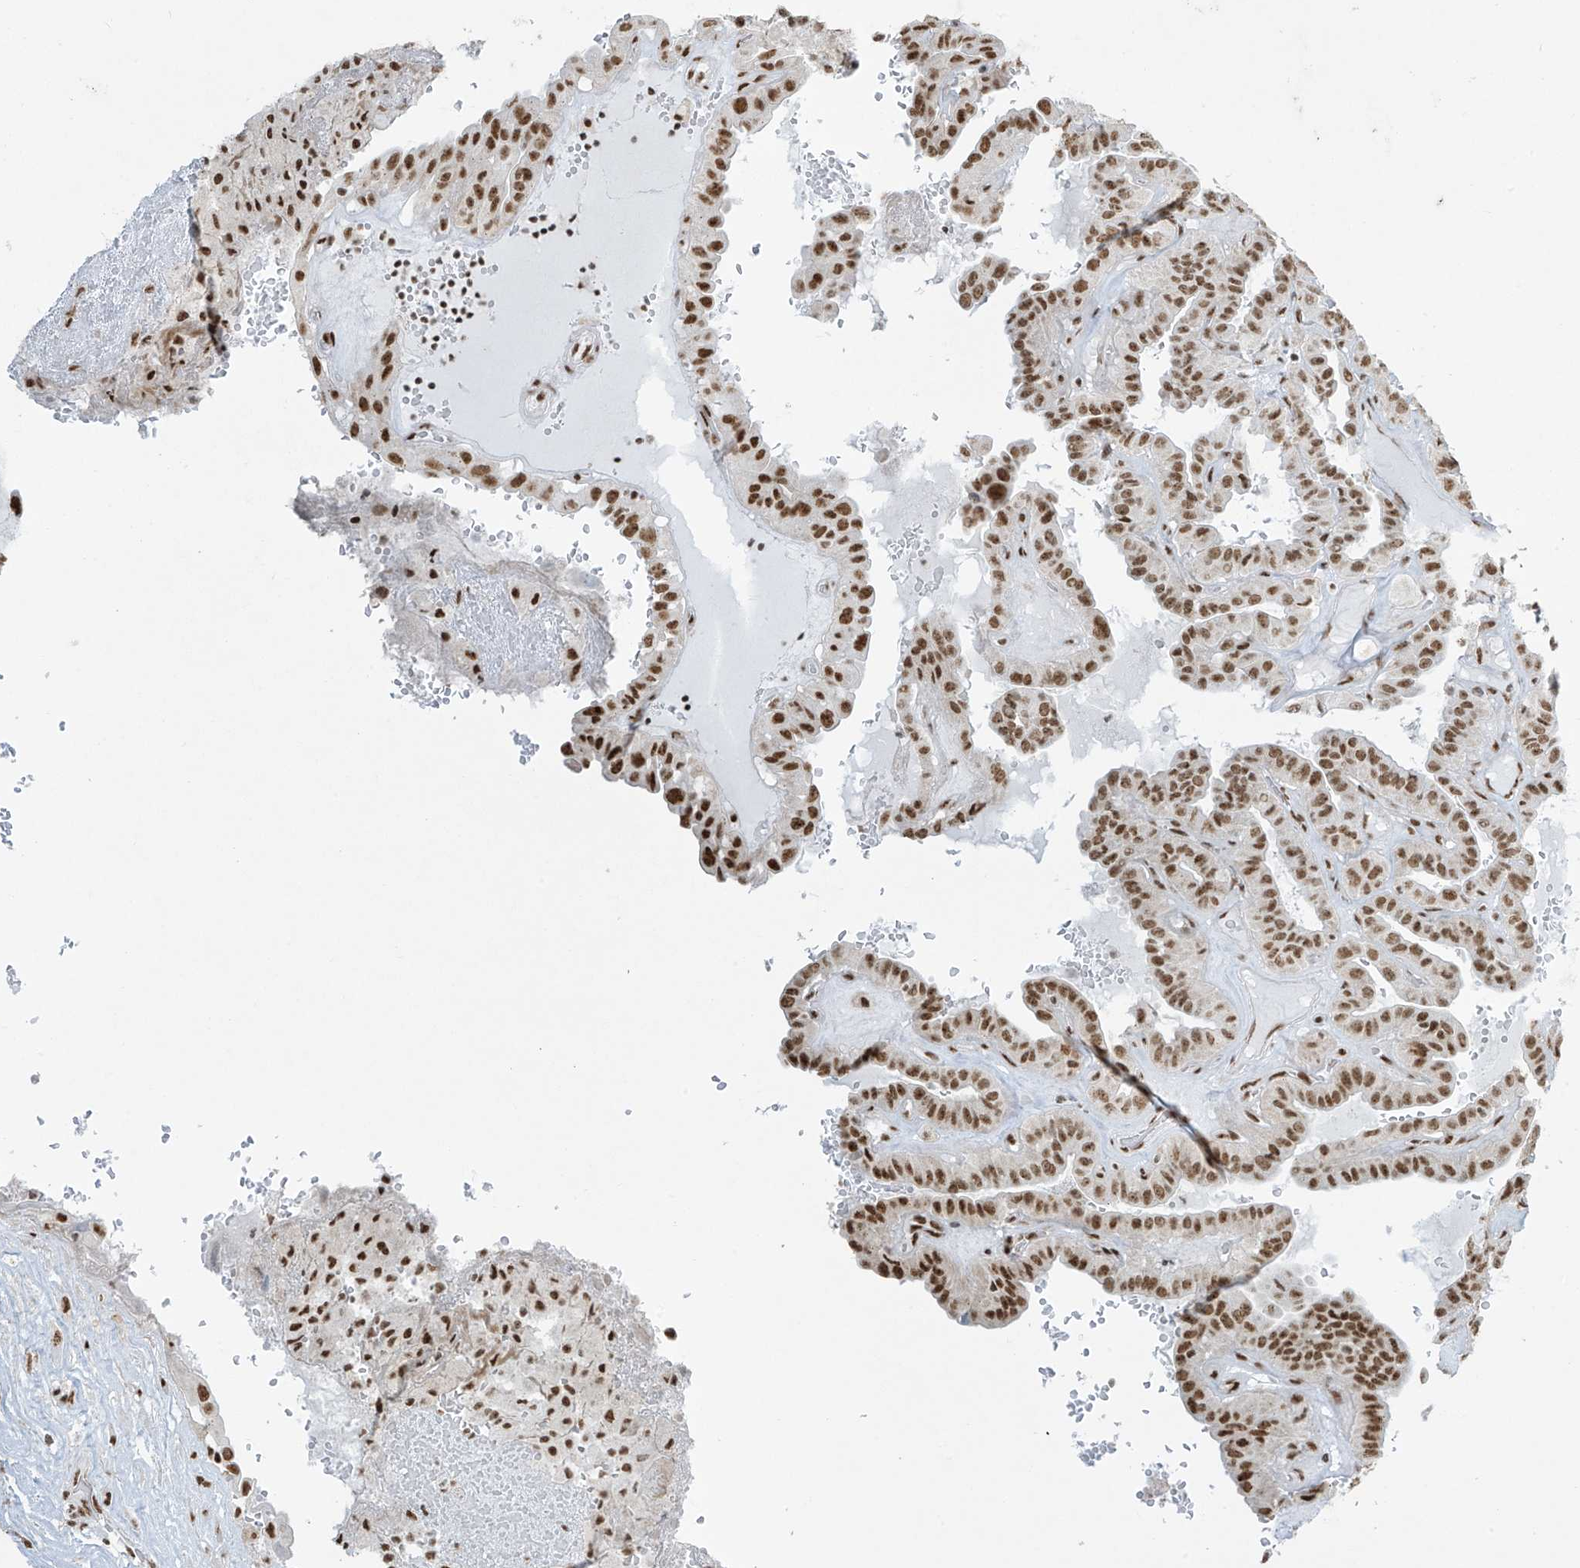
{"staining": {"intensity": "strong", "quantity": ">75%", "location": "nuclear"}, "tissue": "thyroid cancer", "cell_type": "Tumor cells", "image_type": "cancer", "snomed": [{"axis": "morphology", "description": "Papillary adenocarcinoma, NOS"}, {"axis": "topography", "description": "Thyroid gland"}], "caption": "This is a photomicrograph of immunohistochemistry (IHC) staining of thyroid papillary adenocarcinoma, which shows strong staining in the nuclear of tumor cells.", "gene": "MS4A6A", "patient": {"sex": "male", "age": 77}}